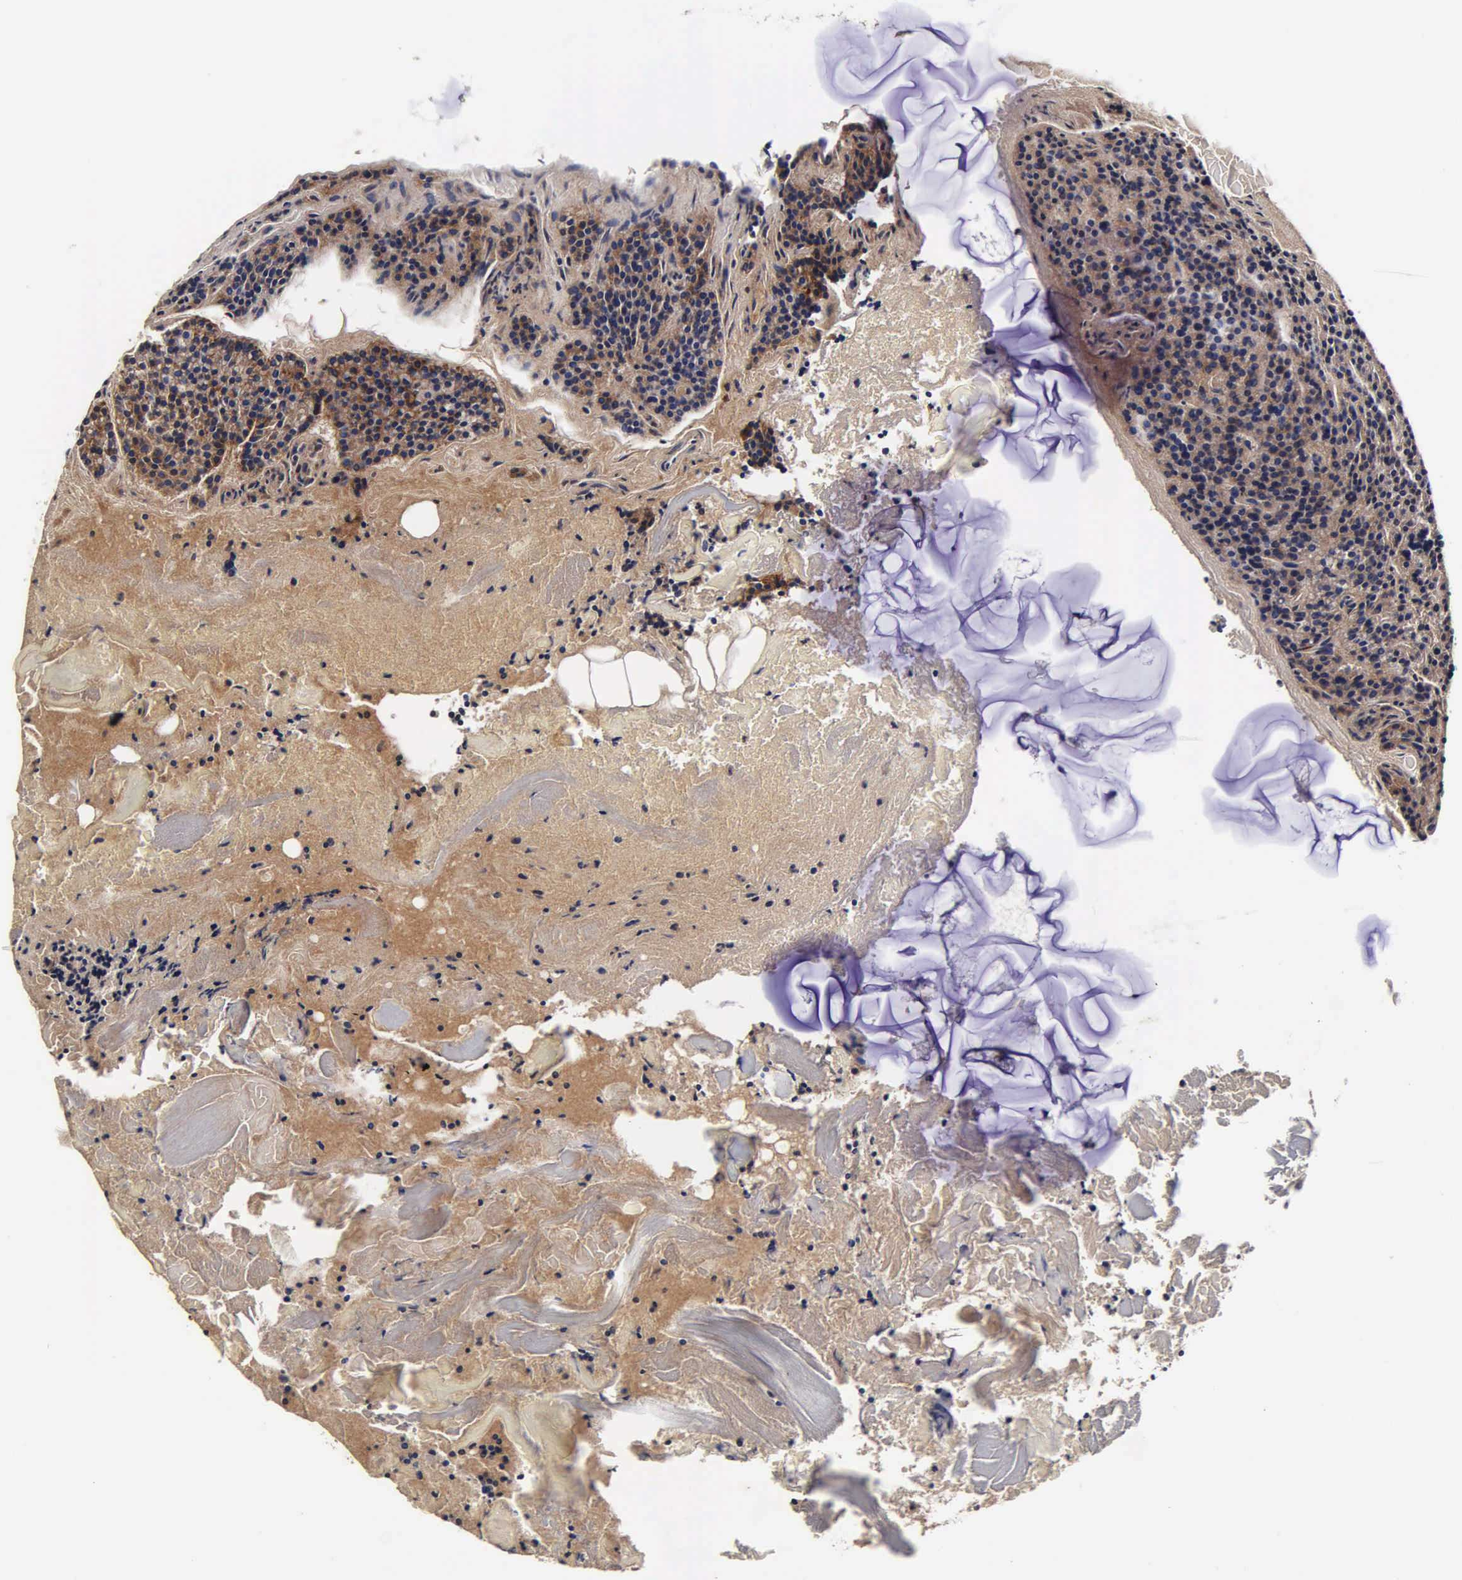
{"staining": {"intensity": "moderate", "quantity": ">75%", "location": "cytoplasmic/membranous"}, "tissue": "parathyroid gland", "cell_type": "Glandular cells", "image_type": "normal", "snomed": [{"axis": "morphology", "description": "Normal tissue, NOS"}, {"axis": "topography", "description": "Parathyroid gland"}], "caption": "A high-resolution photomicrograph shows immunohistochemistry staining of normal parathyroid gland, which reveals moderate cytoplasmic/membranous expression in approximately >75% of glandular cells.", "gene": "CST3", "patient": {"sex": "female", "age": 29}}